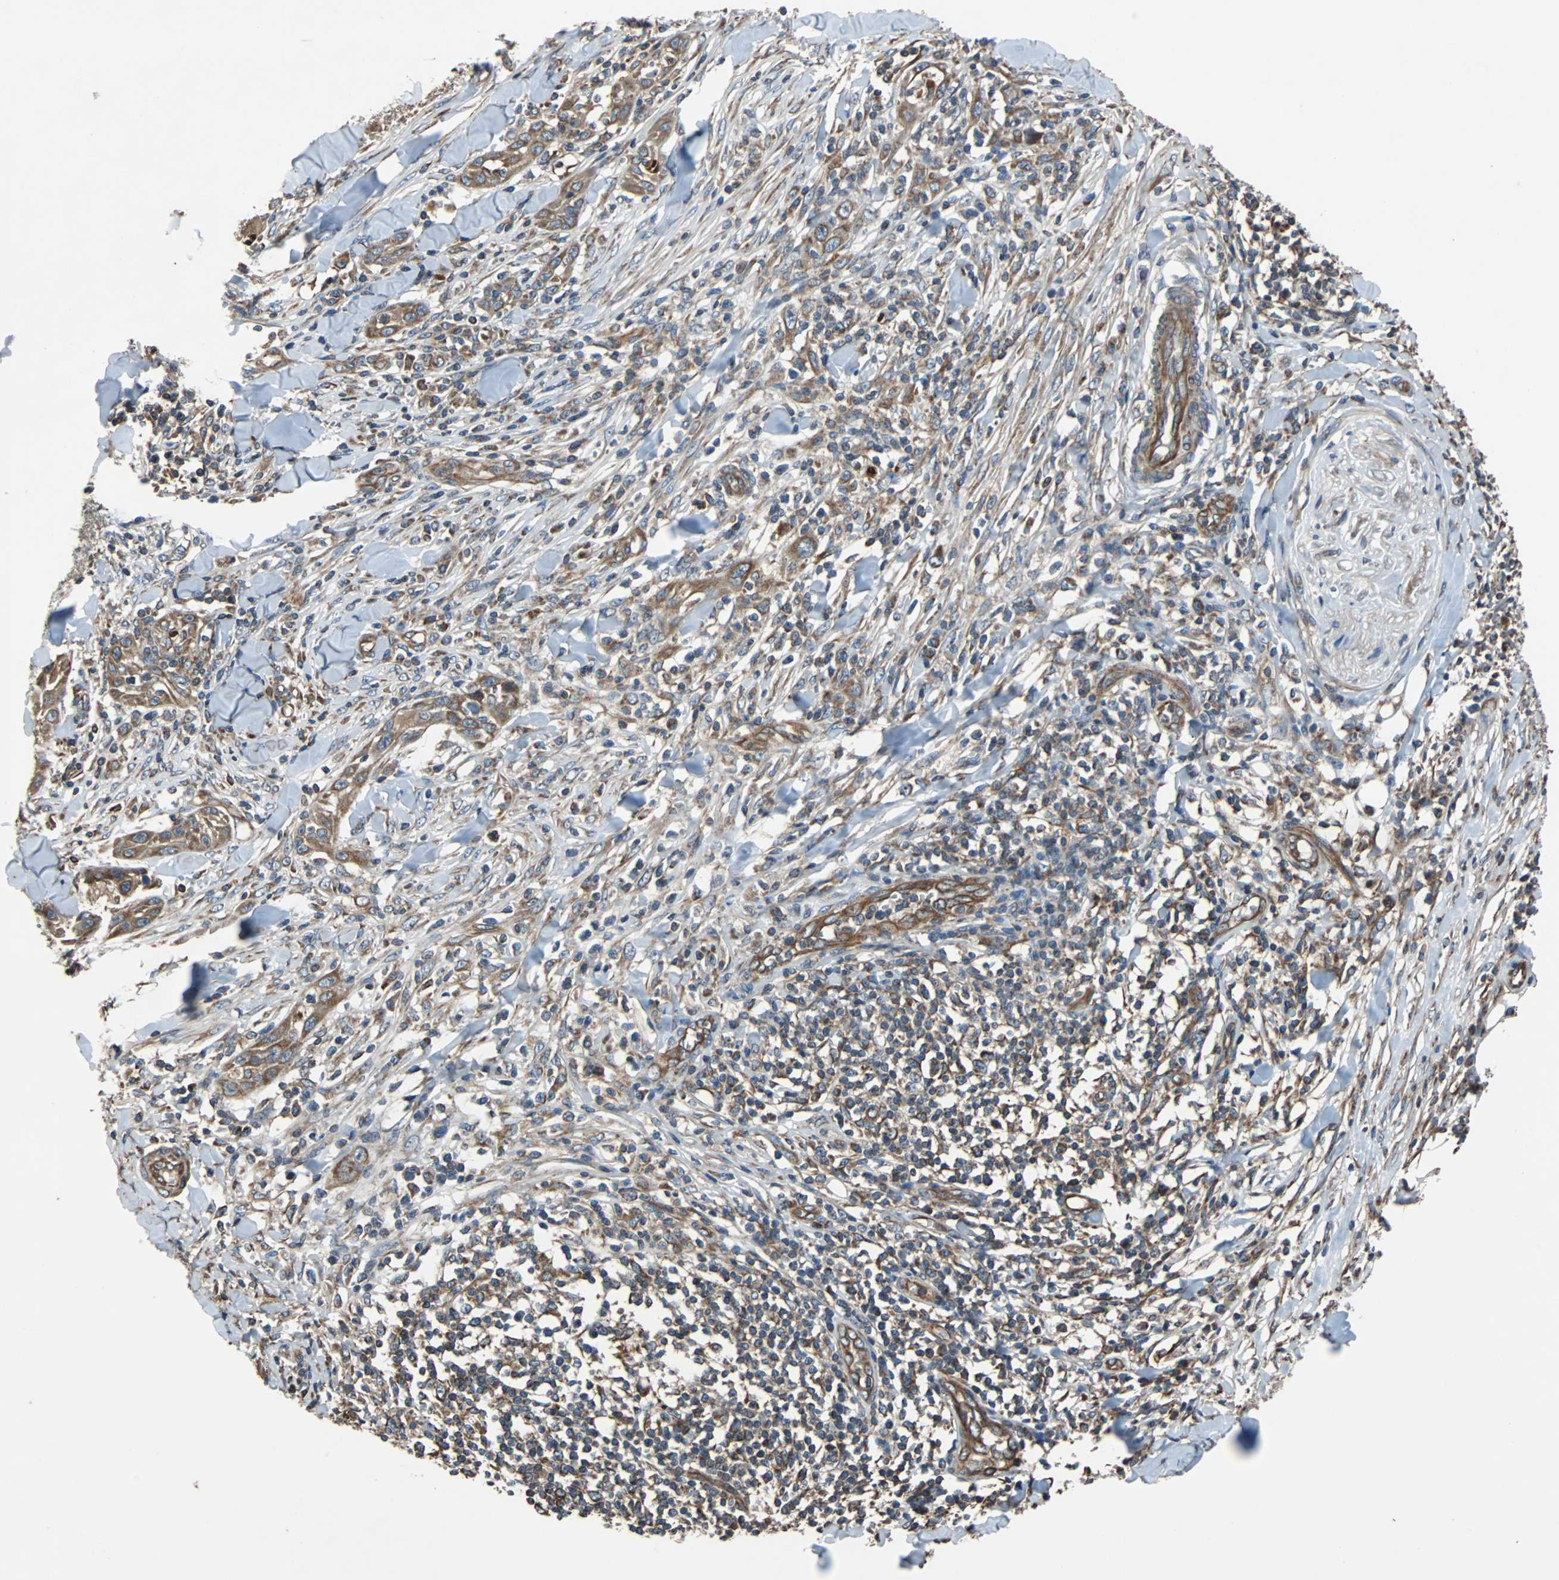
{"staining": {"intensity": "moderate", "quantity": "25%-75%", "location": "cytoplasmic/membranous"}, "tissue": "skin cancer", "cell_type": "Tumor cells", "image_type": "cancer", "snomed": [{"axis": "morphology", "description": "Squamous cell carcinoma, NOS"}, {"axis": "topography", "description": "Skin"}], "caption": "Squamous cell carcinoma (skin) tissue demonstrates moderate cytoplasmic/membranous expression in about 25%-75% of tumor cells, visualized by immunohistochemistry.", "gene": "ACTR3", "patient": {"sex": "male", "age": 24}}